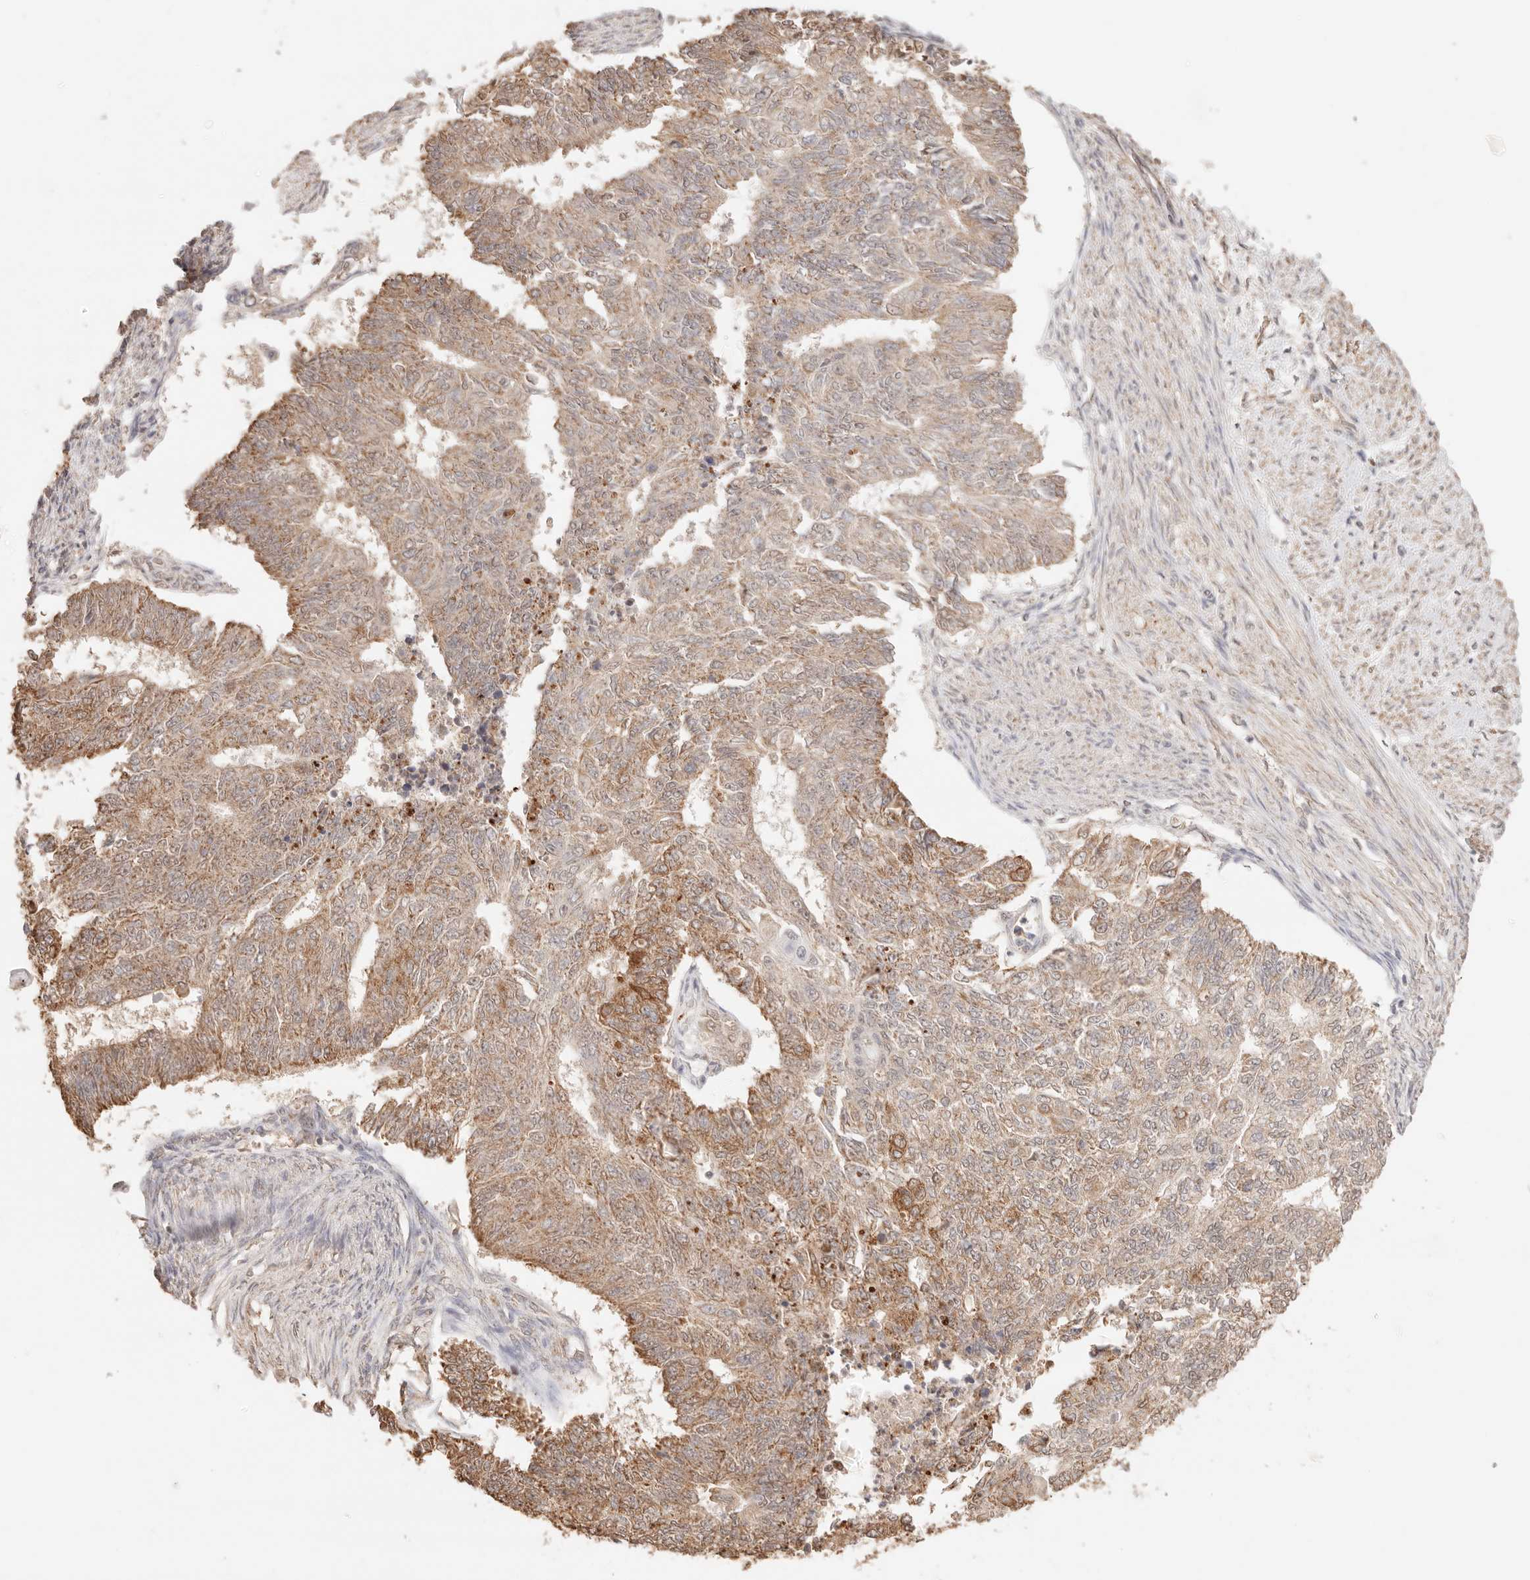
{"staining": {"intensity": "moderate", "quantity": ">75%", "location": "cytoplasmic/membranous"}, "tissue": "endometrial cancer", "cell_type": "Tumor cells", "image_type": "cancer", "snomed": [{"axis": "morphology", "description": "Adenocarcinoma, NOS"}, {"axis": "topography", "description": "Endometrium"}], "caption": "Moderate cytoplasmic/membranous expression for a protein is identified in about >75% of tumor cells of adenocarcinoma (endometrial) using immunohistochemistry (IHC).", "gene": "IL1R2", "patient": {"sex": "female", "age": 32}}